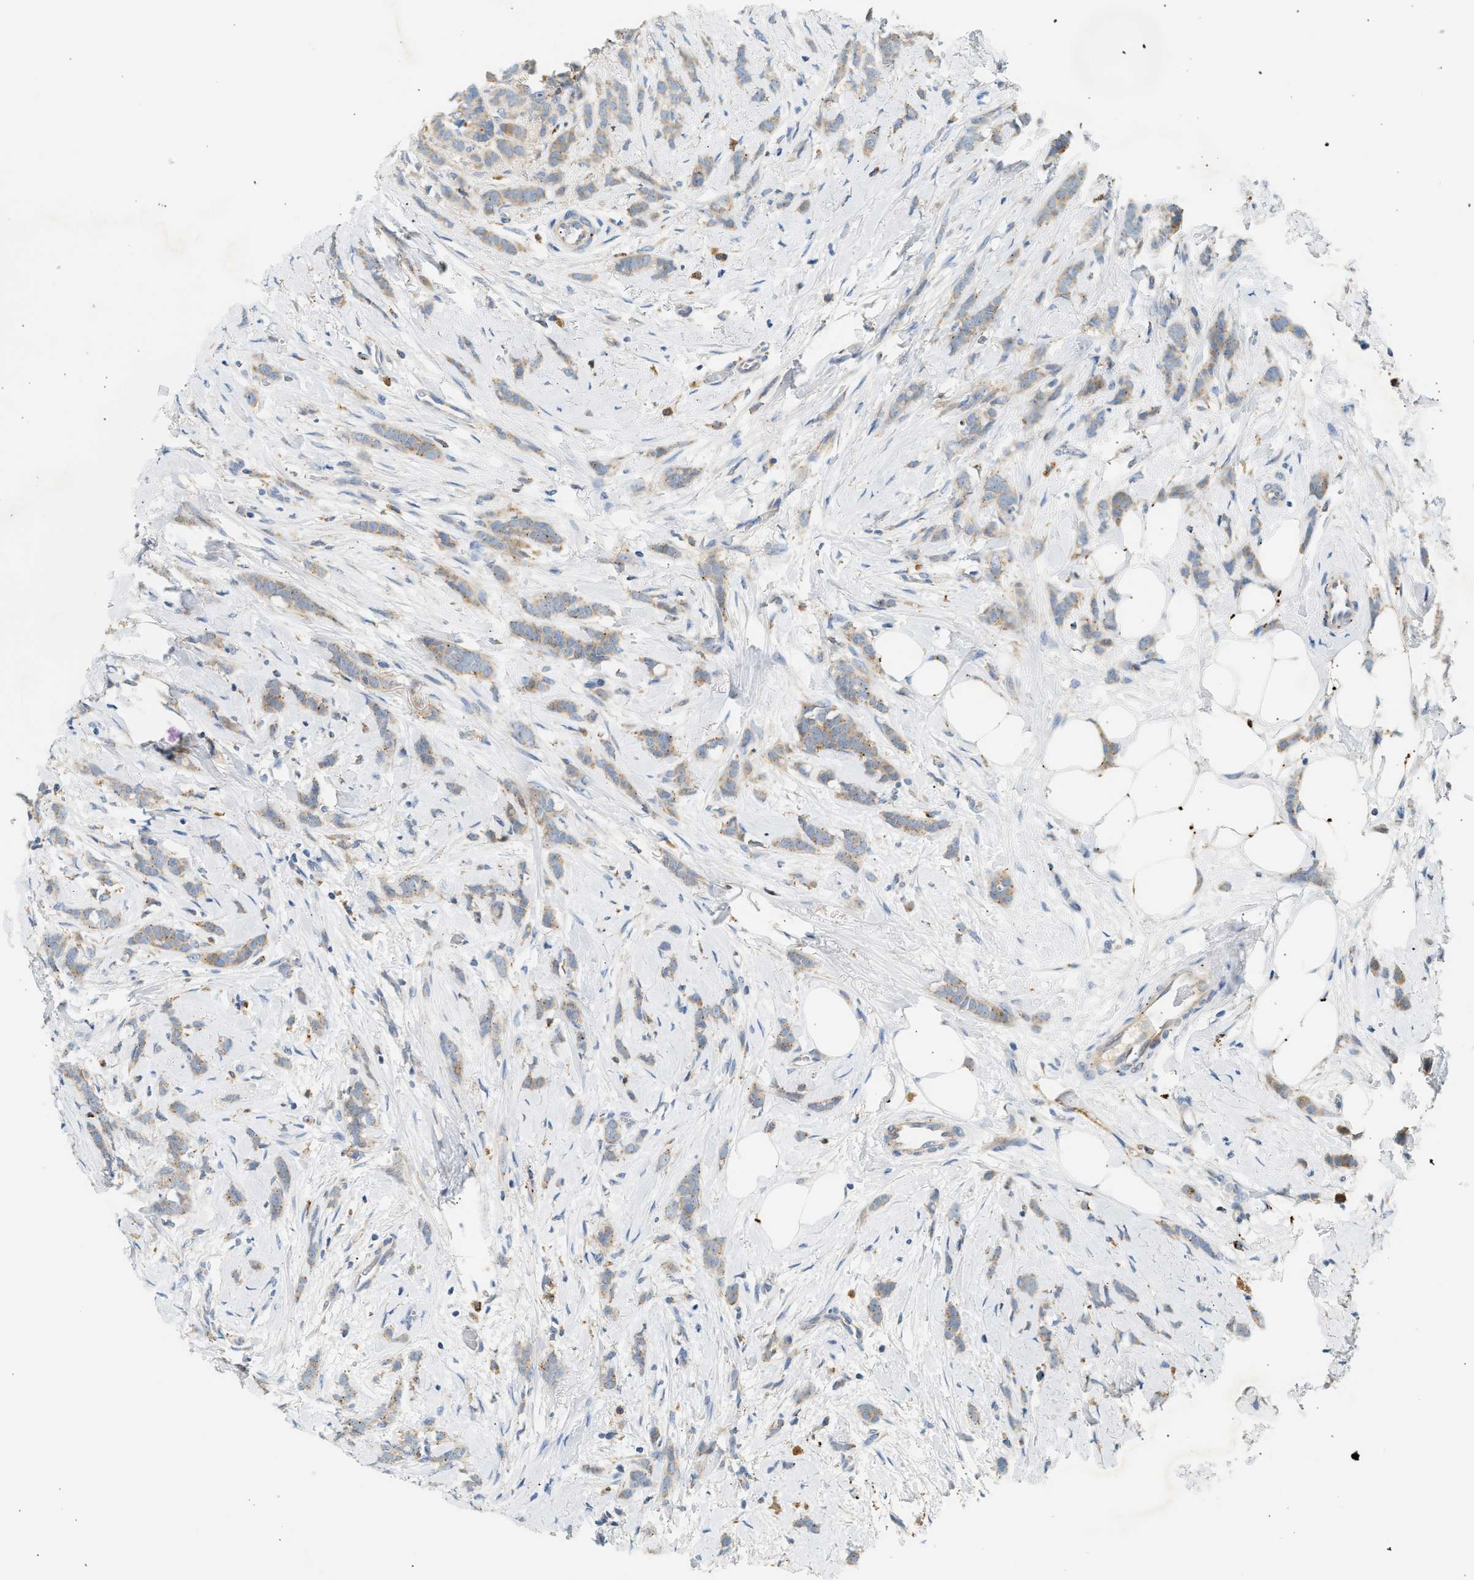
{"staining": {"intensity": "weak", "quantity": ">75%", "location": "cytoplasmic/membranous"}, "tissue": "breast cancer", "cell_type": "Tumor cells", "image_type": "cancer", "snomed": [{"axis": "morphology", "description": "Lobular carcinoma, in situ"}, {"axis": "morphology", "description": "Lobular carcinoma"}, {"axis": "topography", "description": "Breast"}], "caption": "A histopathology image of human breast cancer stained for a protein displays weak cytoplasmic/membranous brown staining in tumor cells.", "gene": "ENTHD1", "patient": {"sex": "female", "age": 41}}